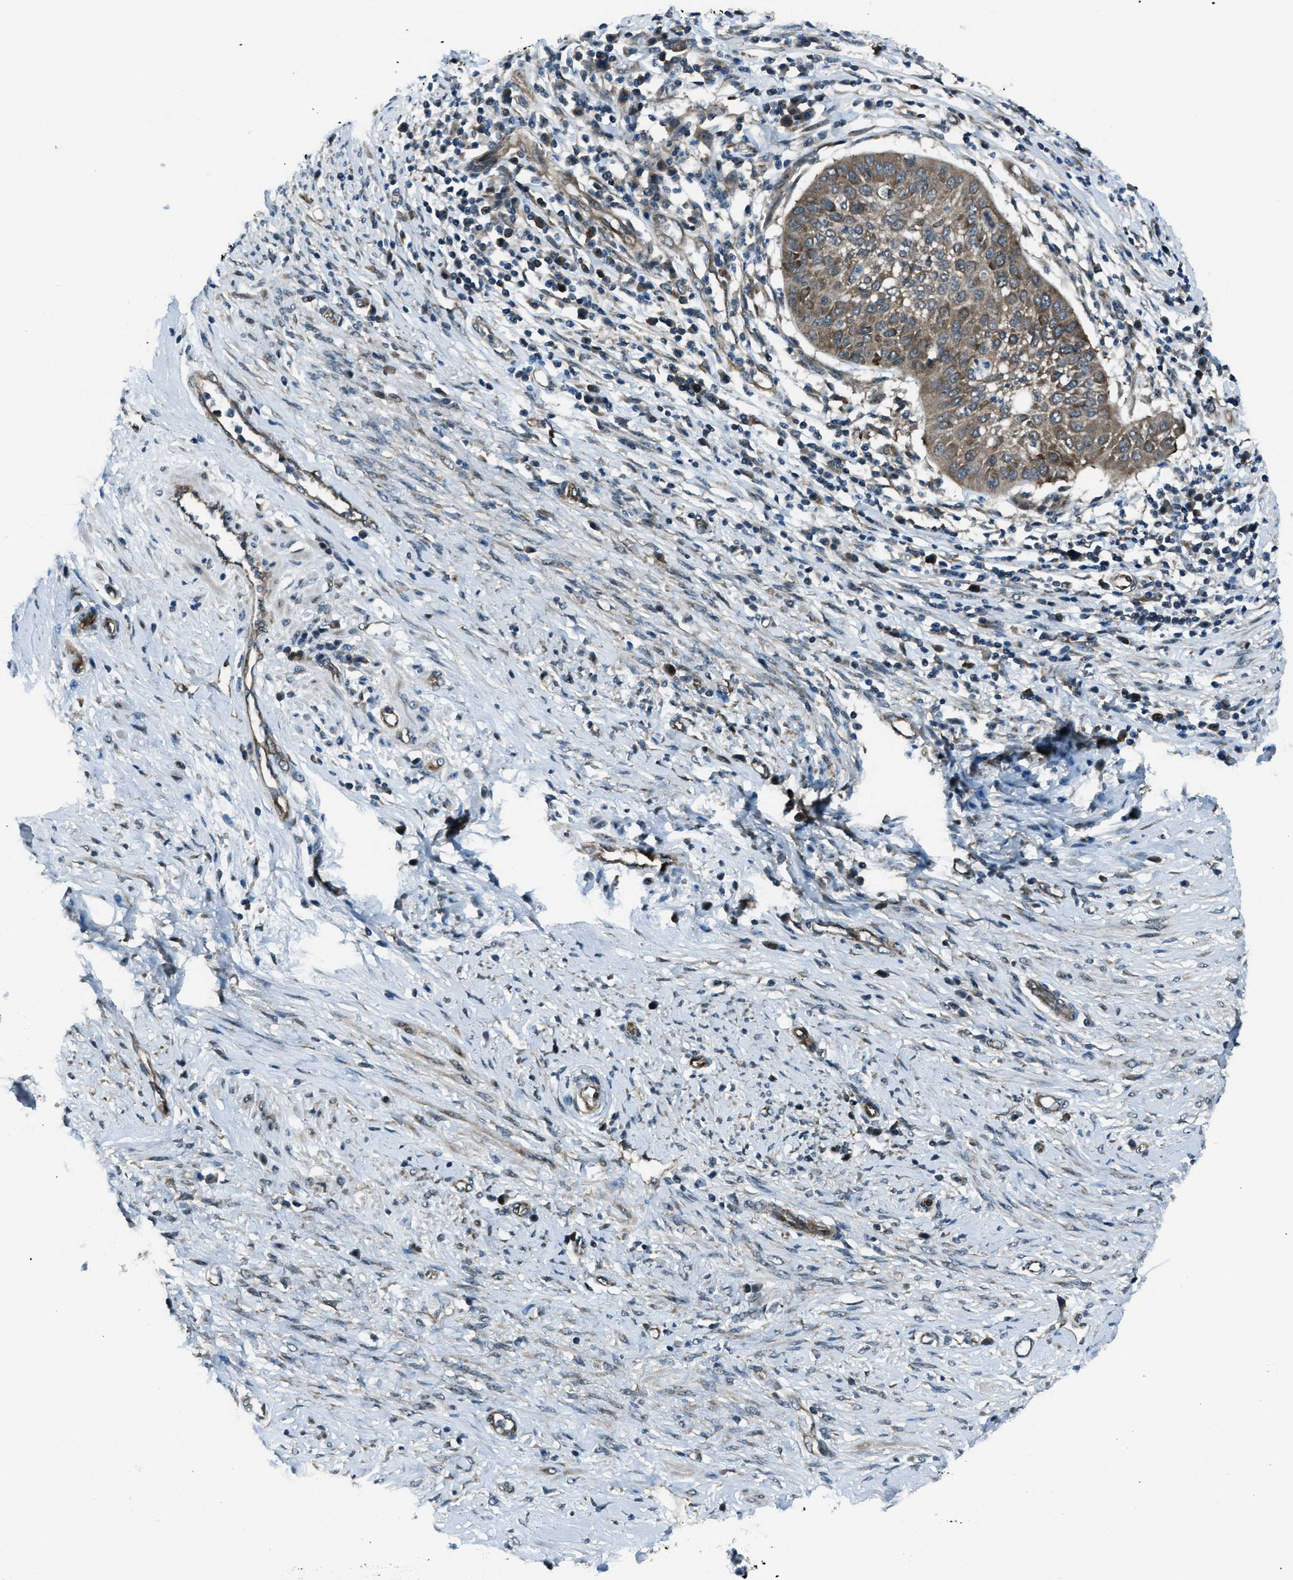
{"staining": {"intensity": "moderate", "quantity": ">75%", "location": "cytoplasmic/membranous"}, "tissue": "cervical cancer", "cell_type": "Tumor cells", "image_type": "cancer", "snomed": [{"axis": "morphology", "description": "Normal tissue, NOS"}, {"axis": "morphology", "description": "Squamous cell carcinoma, NOS"}, {"axis": "topography", "description": "Cervix"}], "caption": "About >75% of tumor cells in cervical cancer (squamous cell carcinoma) display moderate cytoplasmic/membranous protein positivity as visualized by brown immunohistochemical staining.", "gene": "ASAP2", "patient": {"sex": "female", "age": 39}}